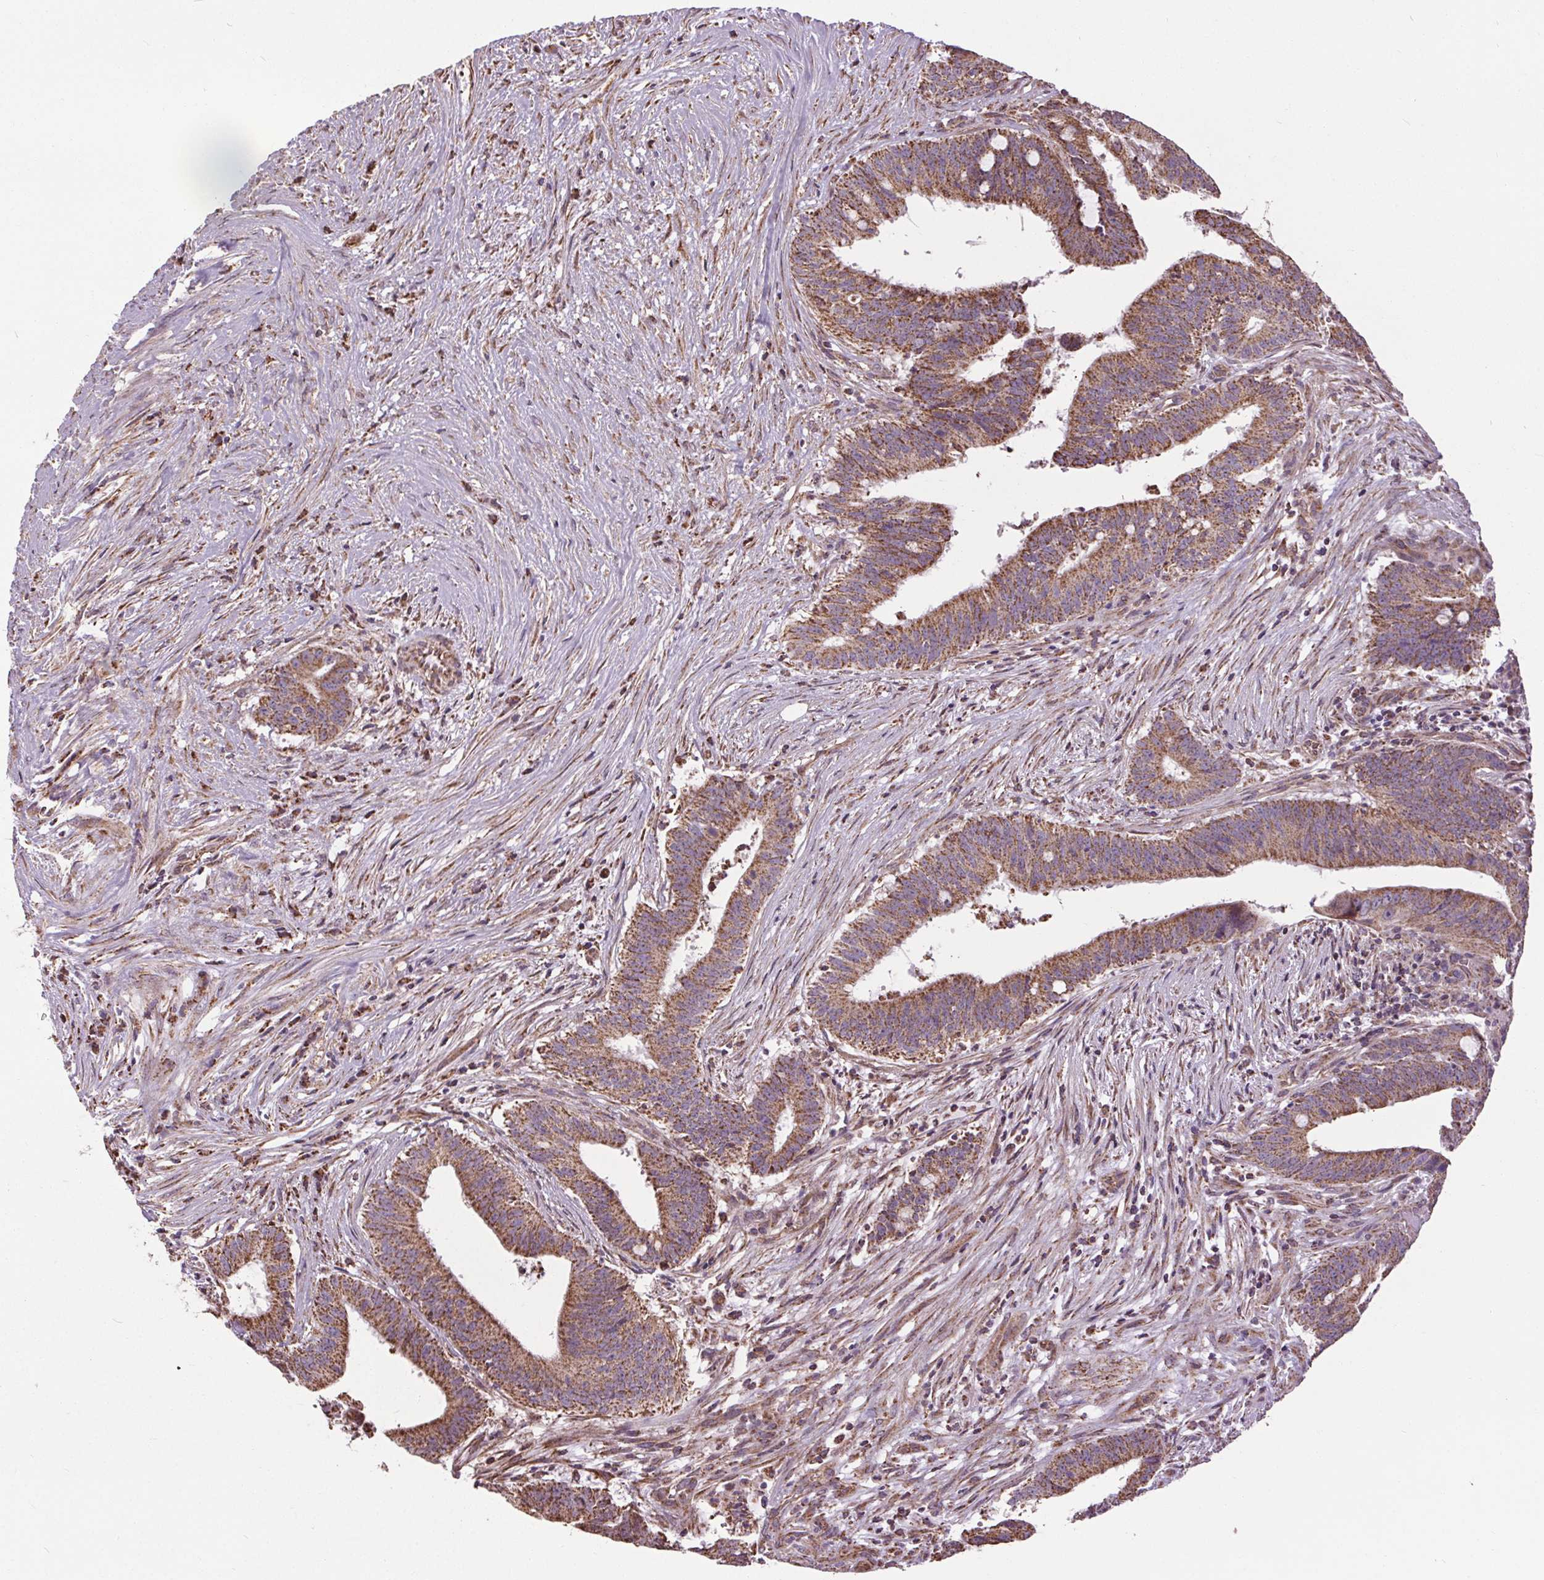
{"staining": {"intensity": "moderate", "quantity": ">75%", "location": "cytoplasmic/membranous"}, "tissue": "colorectal cancer", "cell_type": "Tumor cells", "image_type": "cancer", "snomed": [{"axis": "morphology", "description": "Adenocarcinoma, NOS"}, {"axis": "topography", "description": "Colon"}], "caption": "High-magnification brightfield microscopy of colorectal cancer stained with DAB (brown) and counterstained with hematoxylin (blue). tumor cells exhibit moderate cytoplasmic/membranous staining is seen in about>75% of cells. (DAB IHC, brown staining for protein, blue staining for nuclei).", "gene": "ZNF548", "patient": {"sex": "female", "age": 43}}